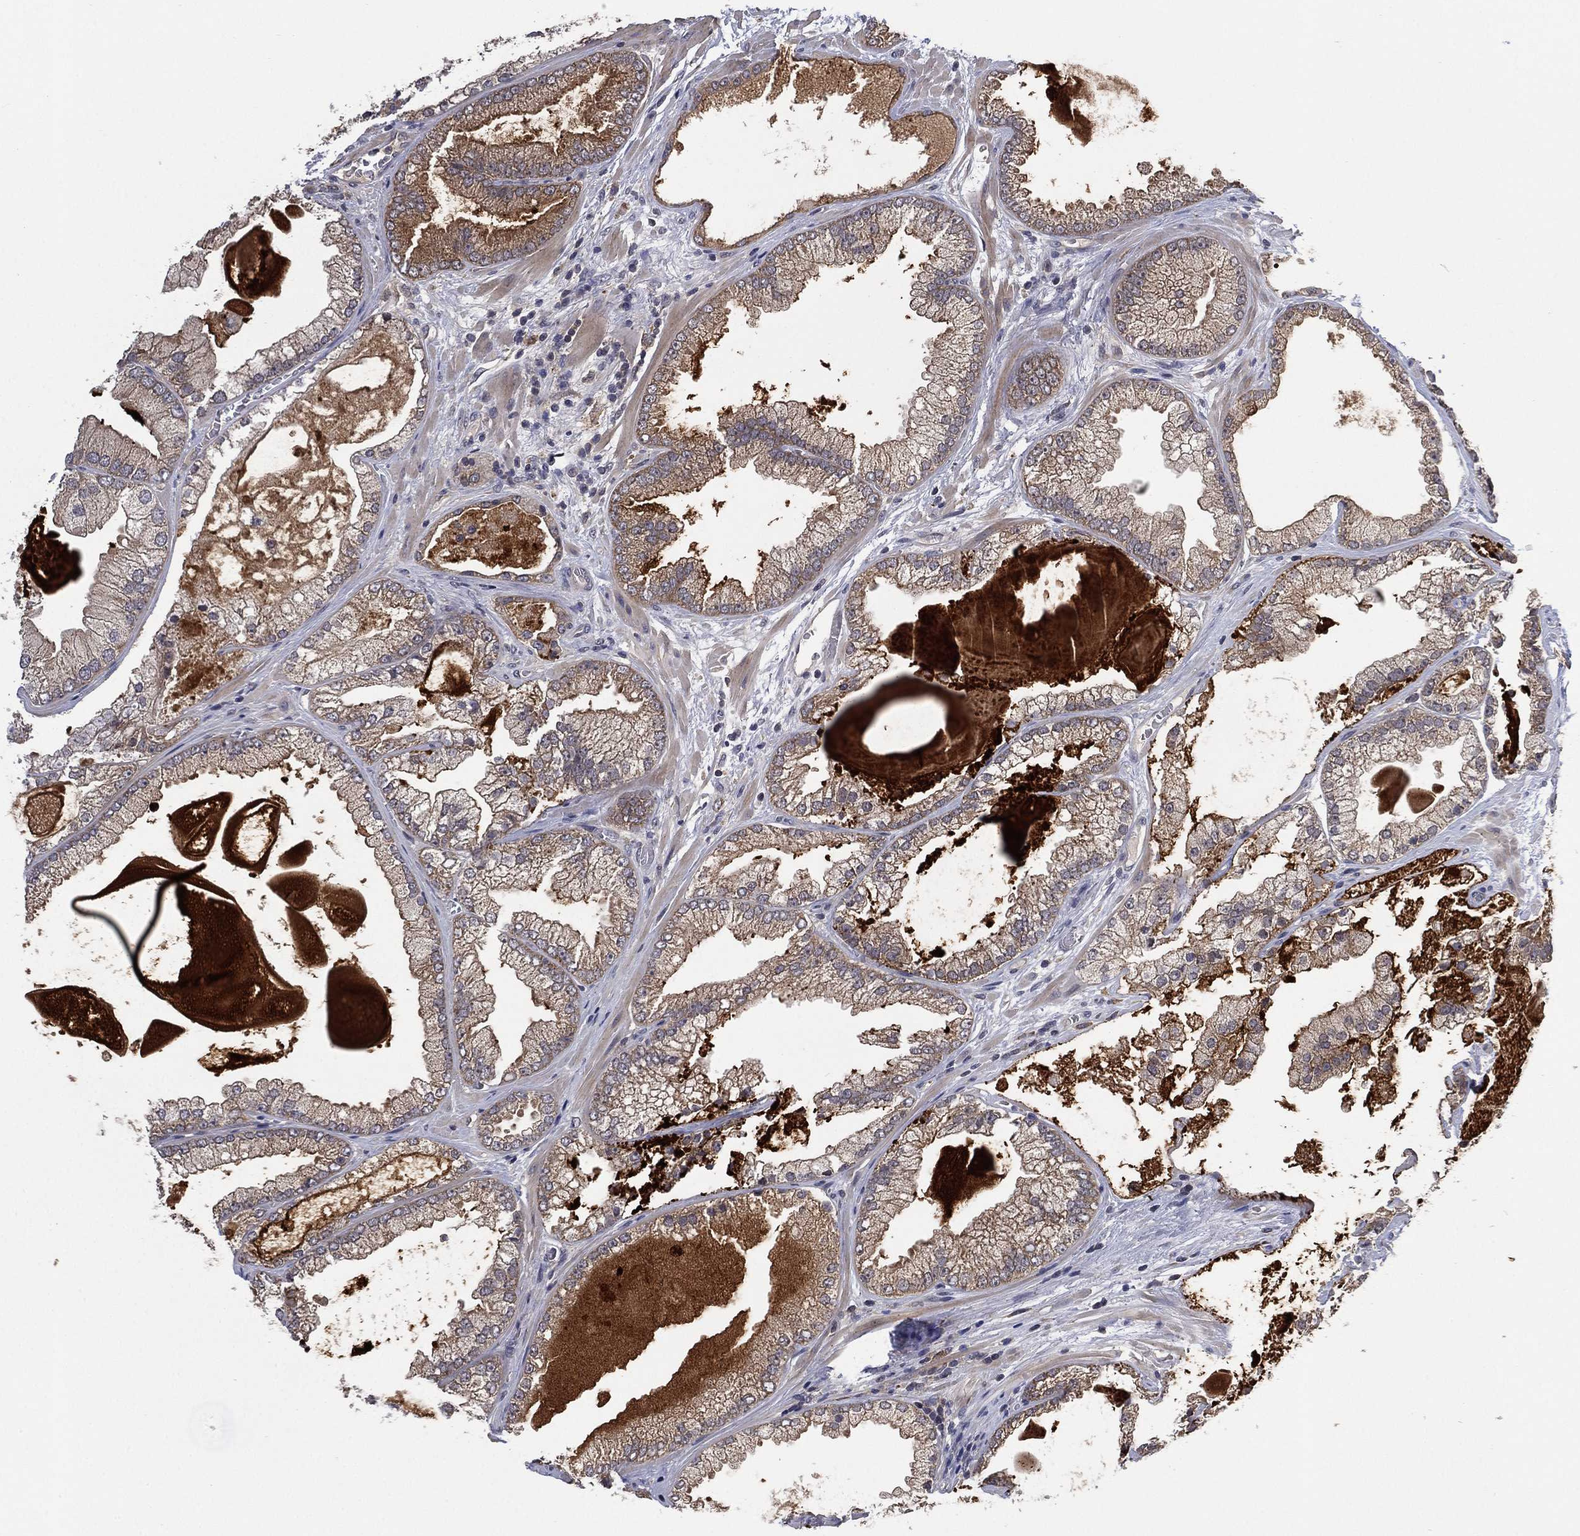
{"staining": {"intensity": "moderate", "quantity": "<25%", "location": "cytoplasmic/membranous"}, "tissue": "prostate cancer", "cell_type": "Tumor cells", "image_type": "cancer", "snomed": [{"axis": "morphology", "description": "Adenocarcinoma, Low grade"}, {"axis": "topography", "description": "Prostate"}], "caption": "The histopathology image demonstrates immunohistochemical staining of prostate cancer. There is moderate cytoplasmic/membranous positivity is identified in approximately <25% of tumor cells. Using DAB (3,3'-diaminobenzidine) (brown) and hematoxylin (blue) stains, captured at high magnification using brightfield microscopy.", "gene": "SELENOO", "patient": {"sex": "male", "age": 57}}